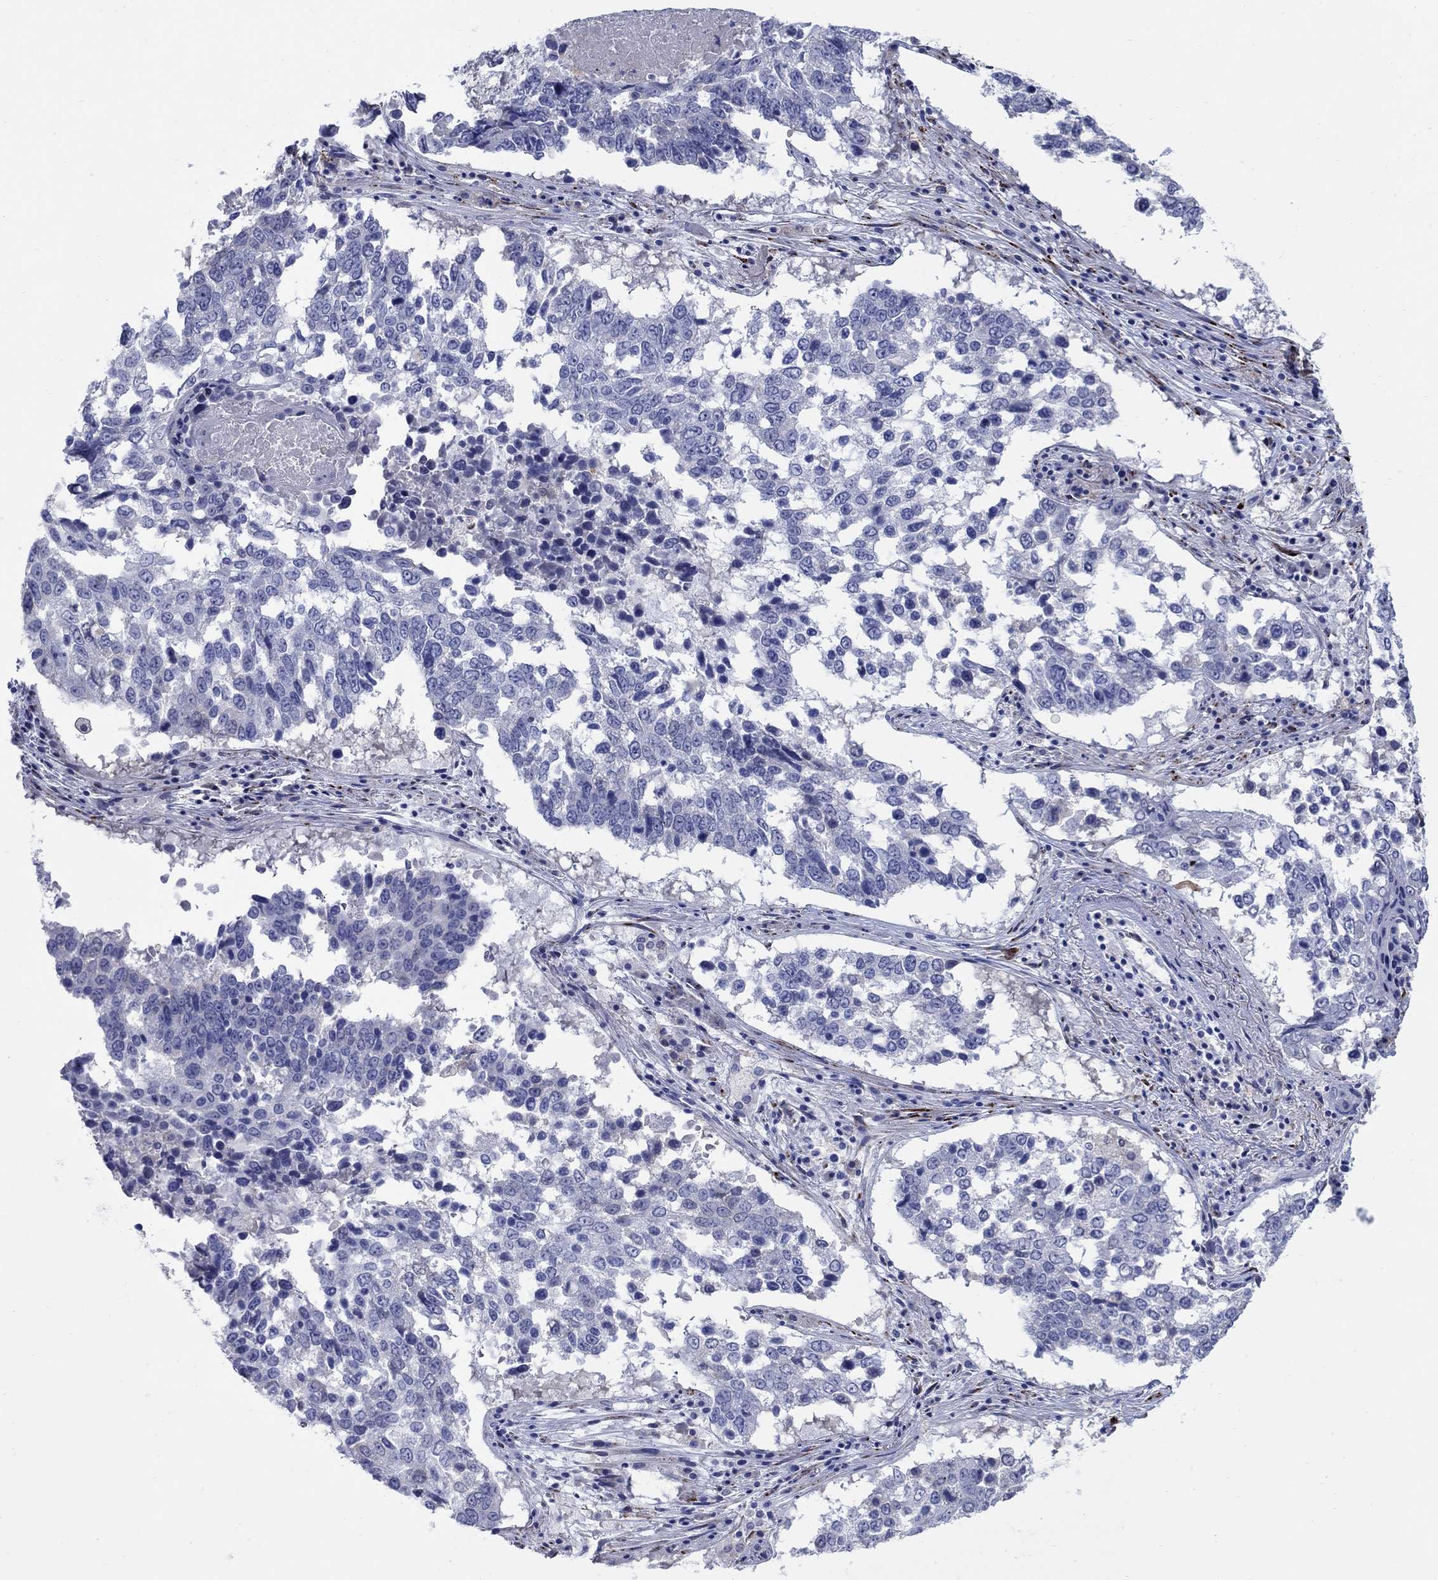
{"staining": {"intensity": "negative", "quantity": "none", "location": "none"}, "tissue": "lung cancer", "cell_type": "Tumor cells", "image_type": "cancer", "snomed": [{"axis": "morphology", "description": "Squamous cell carcinoma, NOS"}, {"axis": "topography", "description": "Lung"}], "caption": "An image of human lung cancer (squamous cell carcinoma) is negative for staining in tumor cells.", "gene": "REEP2", "patient": {"sex": "male", "age": 82}}